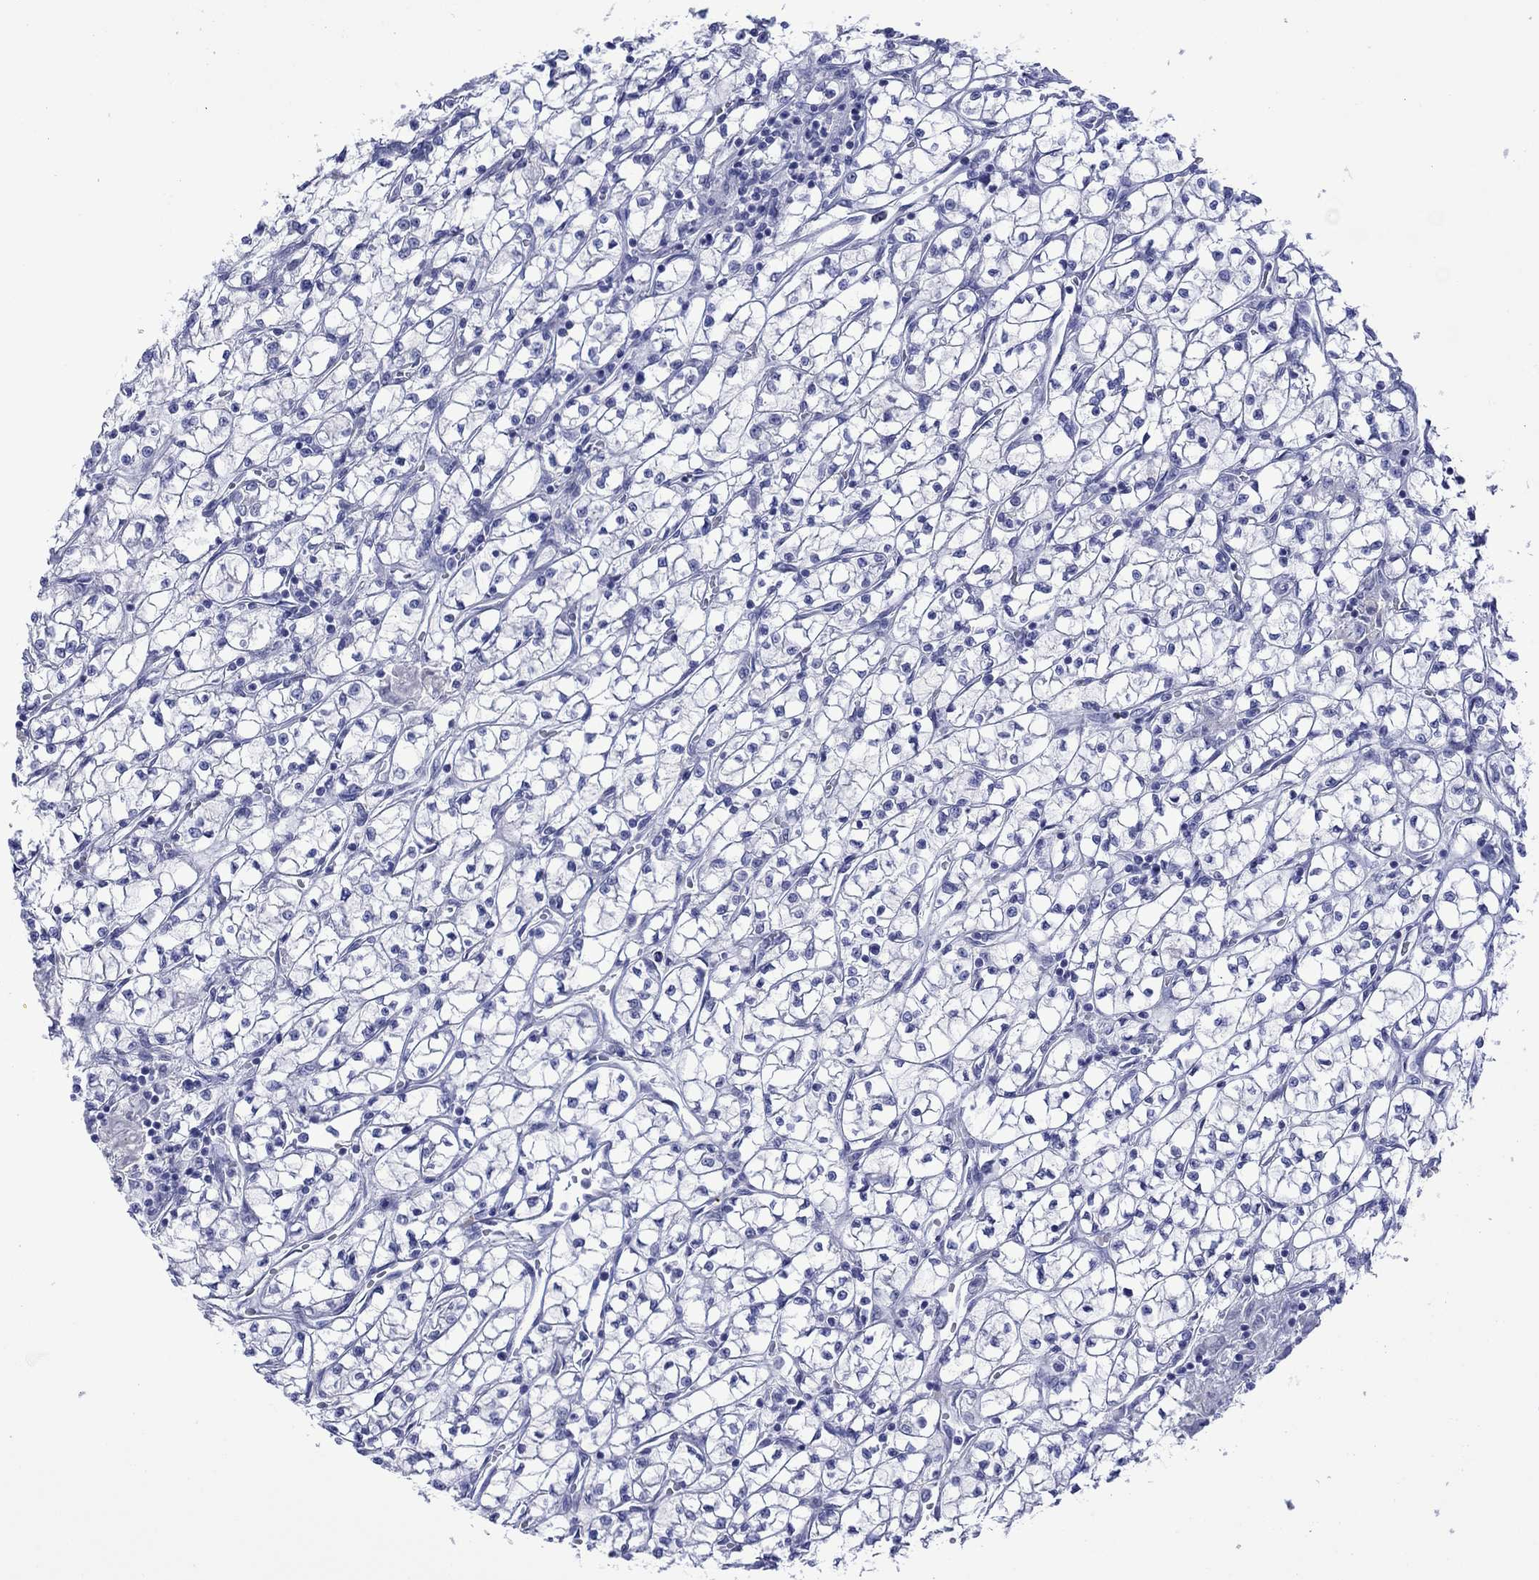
{"staining": {"intensity": "negative", "quantity": "none", "location": "none"}, "tissue": "renal cancer", "cell_type": "Tumor cells", "image_type": "cancer", "snomed": [{"axis": "morphology", "description": "Adenocarcinoma, NOS"}, {"axis": "topography", "description": "Kidney"}], "caption": "The IHC histopathology image has no significant positivity in tumor cells of renal adenocarcinoma tissue.", "gene": "MLANA", "patient": {"sex": "female", "age": 64}}